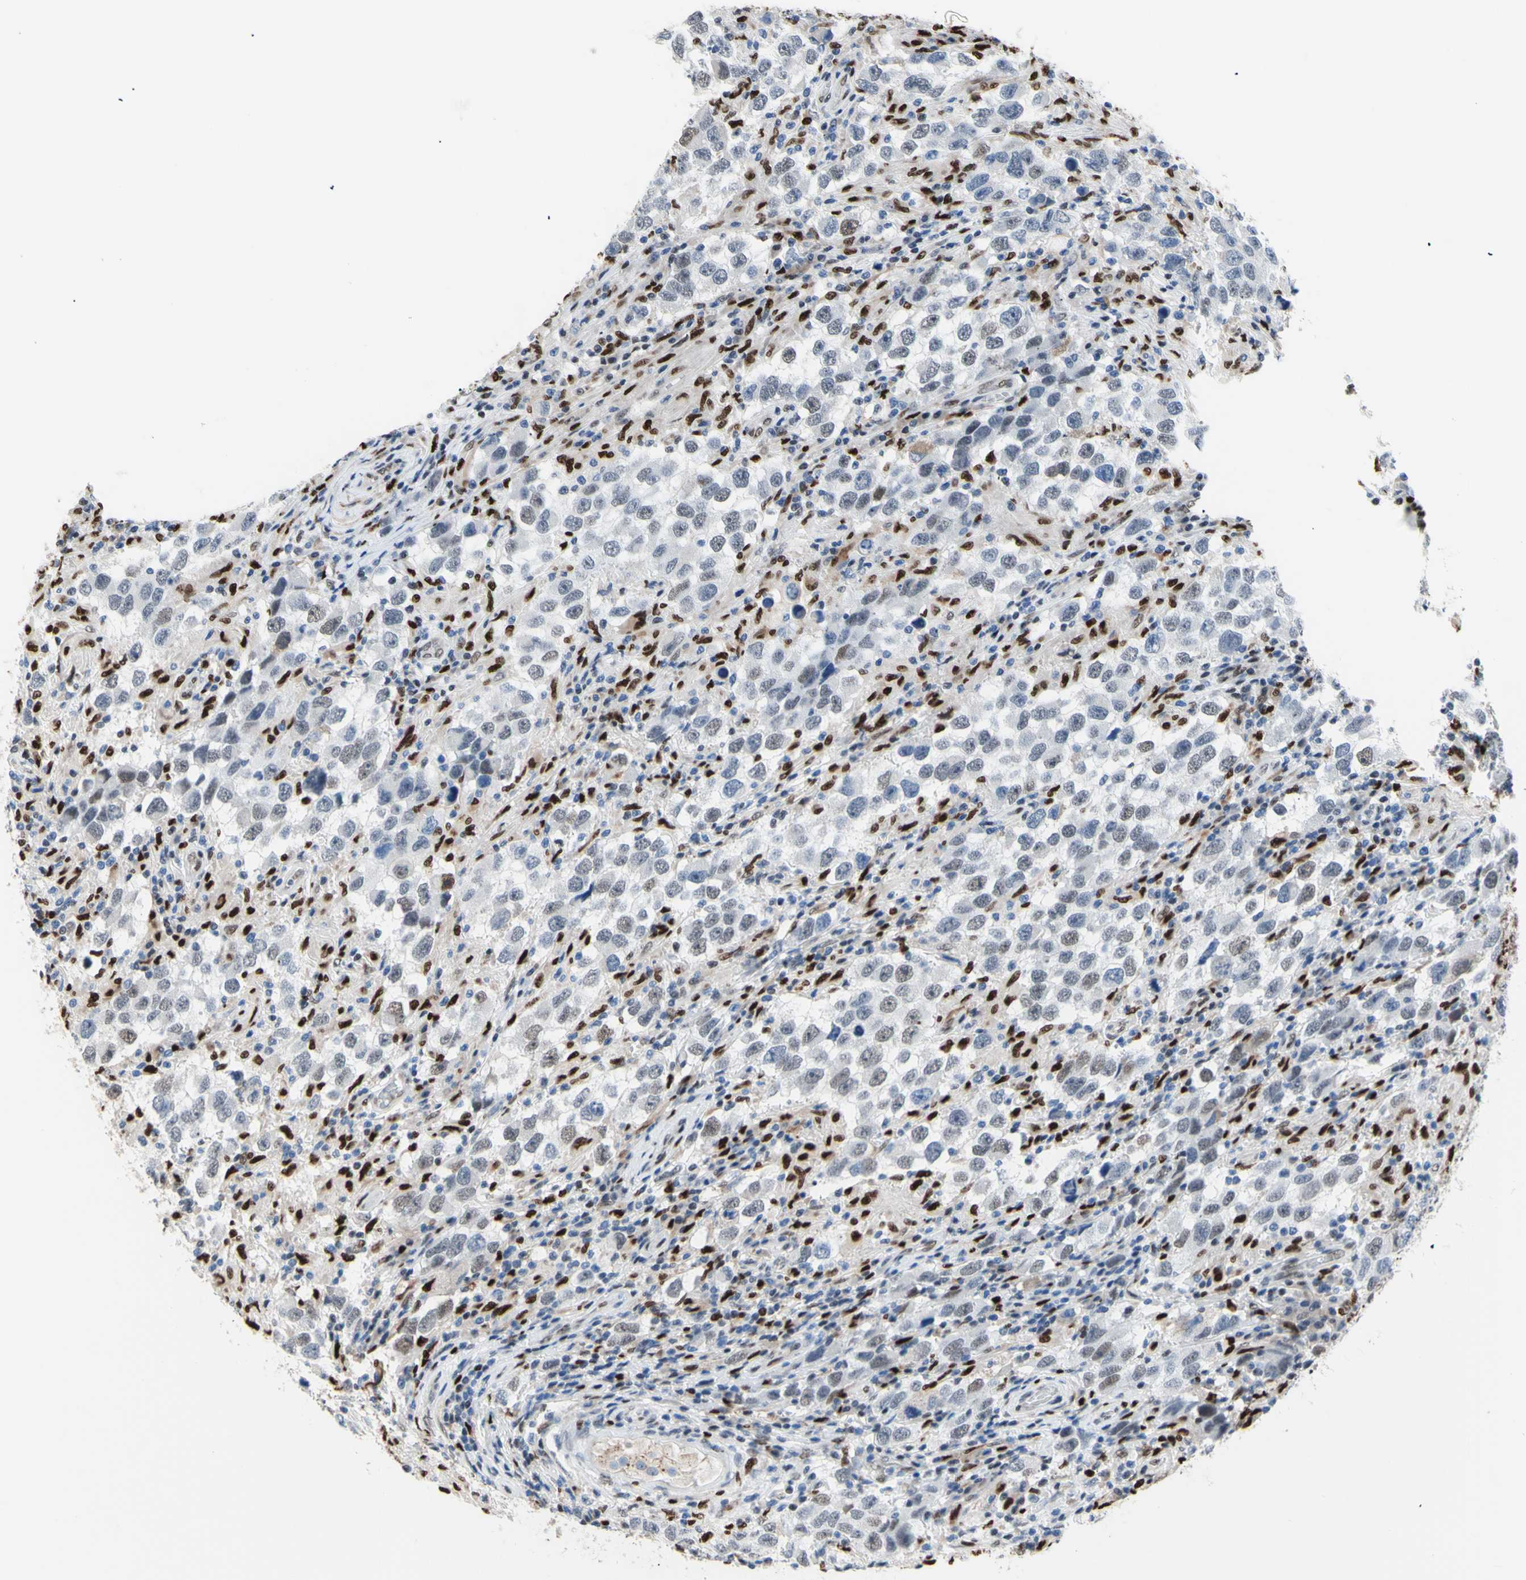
{"staining": {"intensity": "negative", "quantity": "none", "location": "none"}, "tissue": "testis cancer", "cell_type": "Tumor cells", "image_type": "cancer", "snomed": [{"axis": "morphology", "description": "Carcinoma, Embryonal, NOS"}, {"axis": "topography", "description": "Testis"}], "caption": "This is a photomicrograph of immunohistochemistry (IHC) staining of testis cancer, which shows no positivity in tumor cells. The staining was performed using DAB to visualize the protein expression in brown, while the nuclei were stained in blue with hematoxylin (Magnification: 20x).", "gene": "EED", "patient": {"sex": "male", "age": 21}}